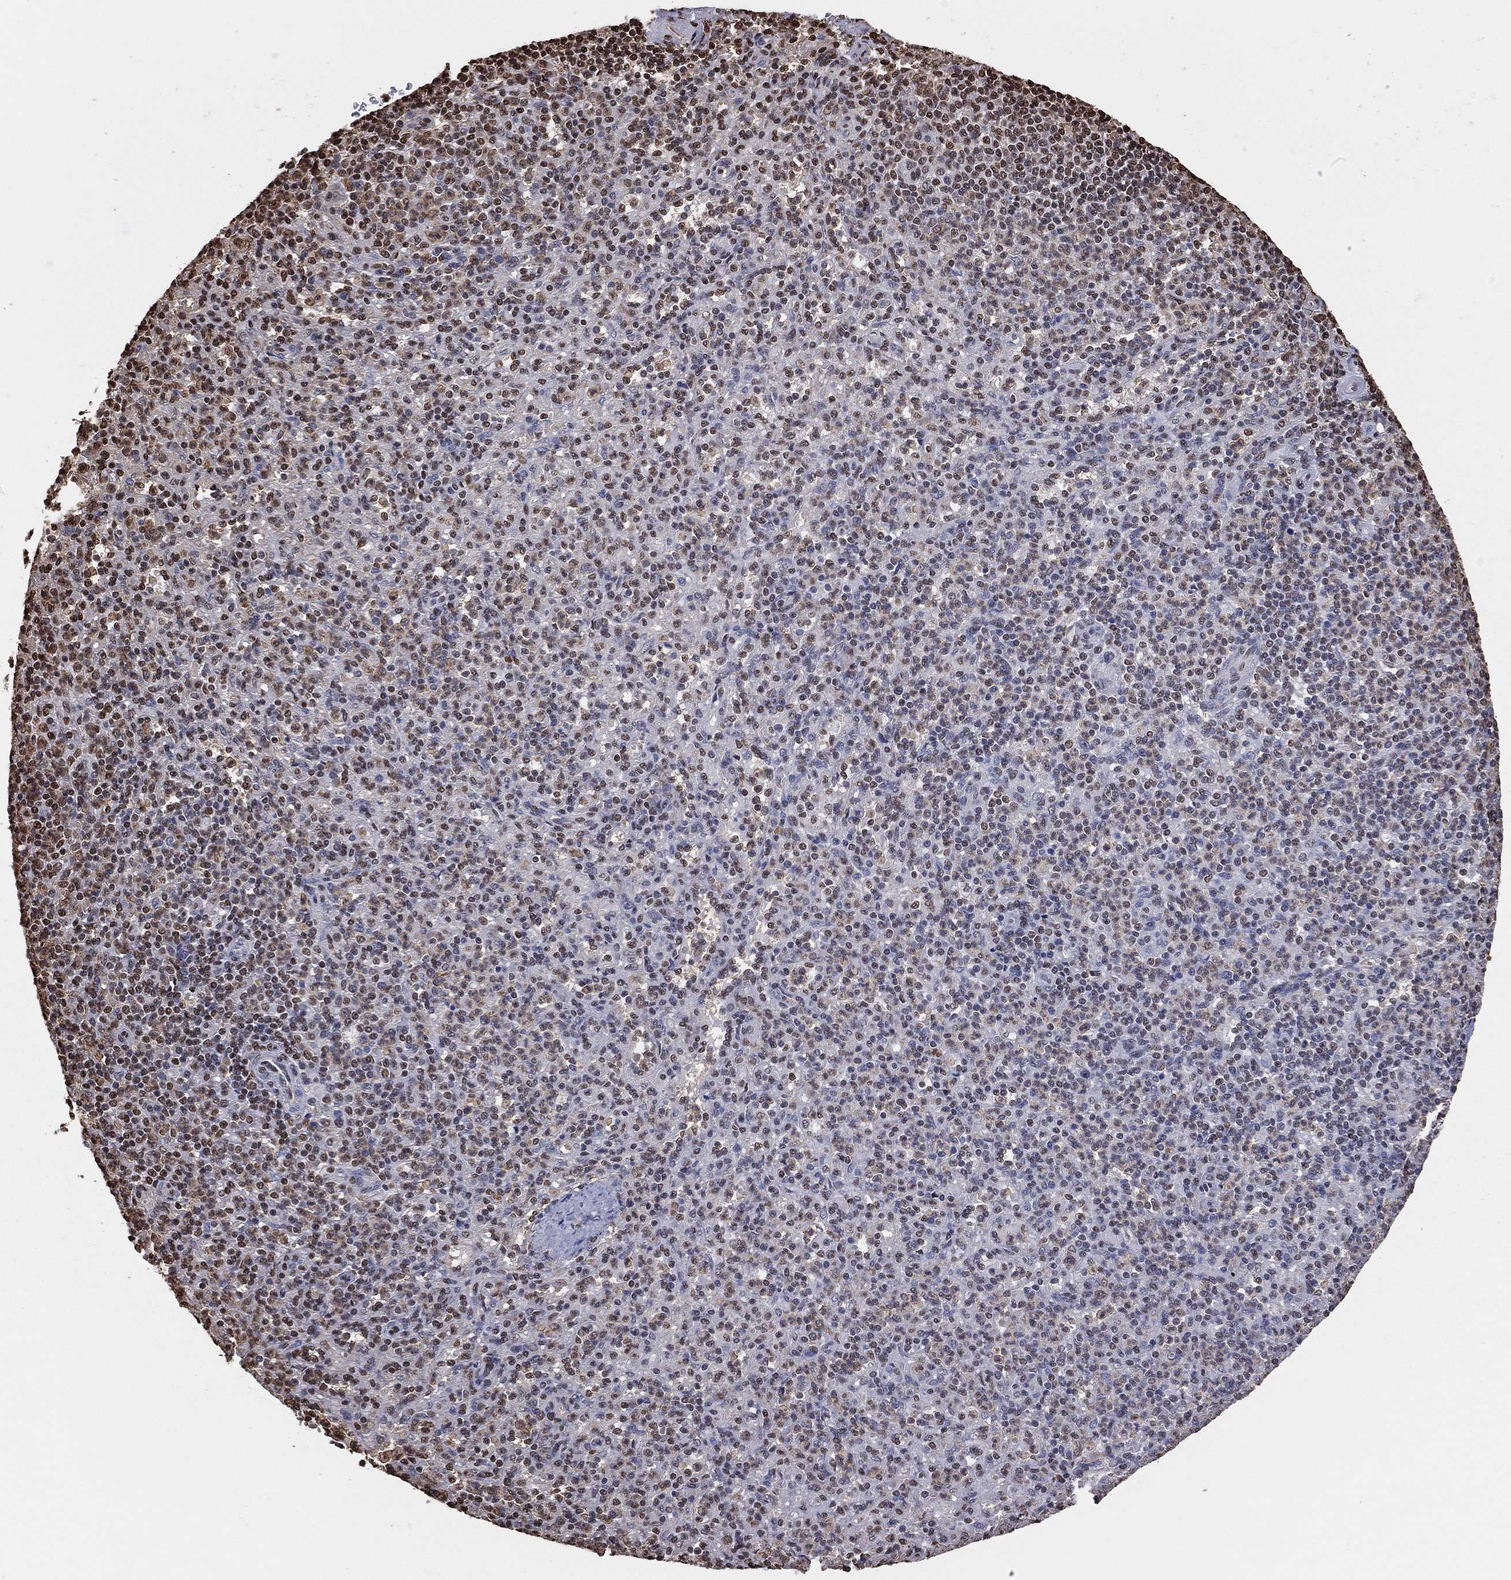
{"staining": {"intensity": "moderate", "quantity": "25%-75%", "location": "cytoplasmic/membranous,nuclear"}, "tissue": "spleen", "cell_type": "Cells in red pulp", "image_type": "normal", "snomed": [{"axis": "morphology", "description": "Normal tissue, NOS"}, {"axis": "topography", "description": "Spleen"}], "caption": "The immunohistochemical stain labels moderate cytoplasmic/membranous,nuclear staining in cells in red pulp of normal spleen.", "gene": "GAPDH", "patient": {"sex": "female", "age": 74}}